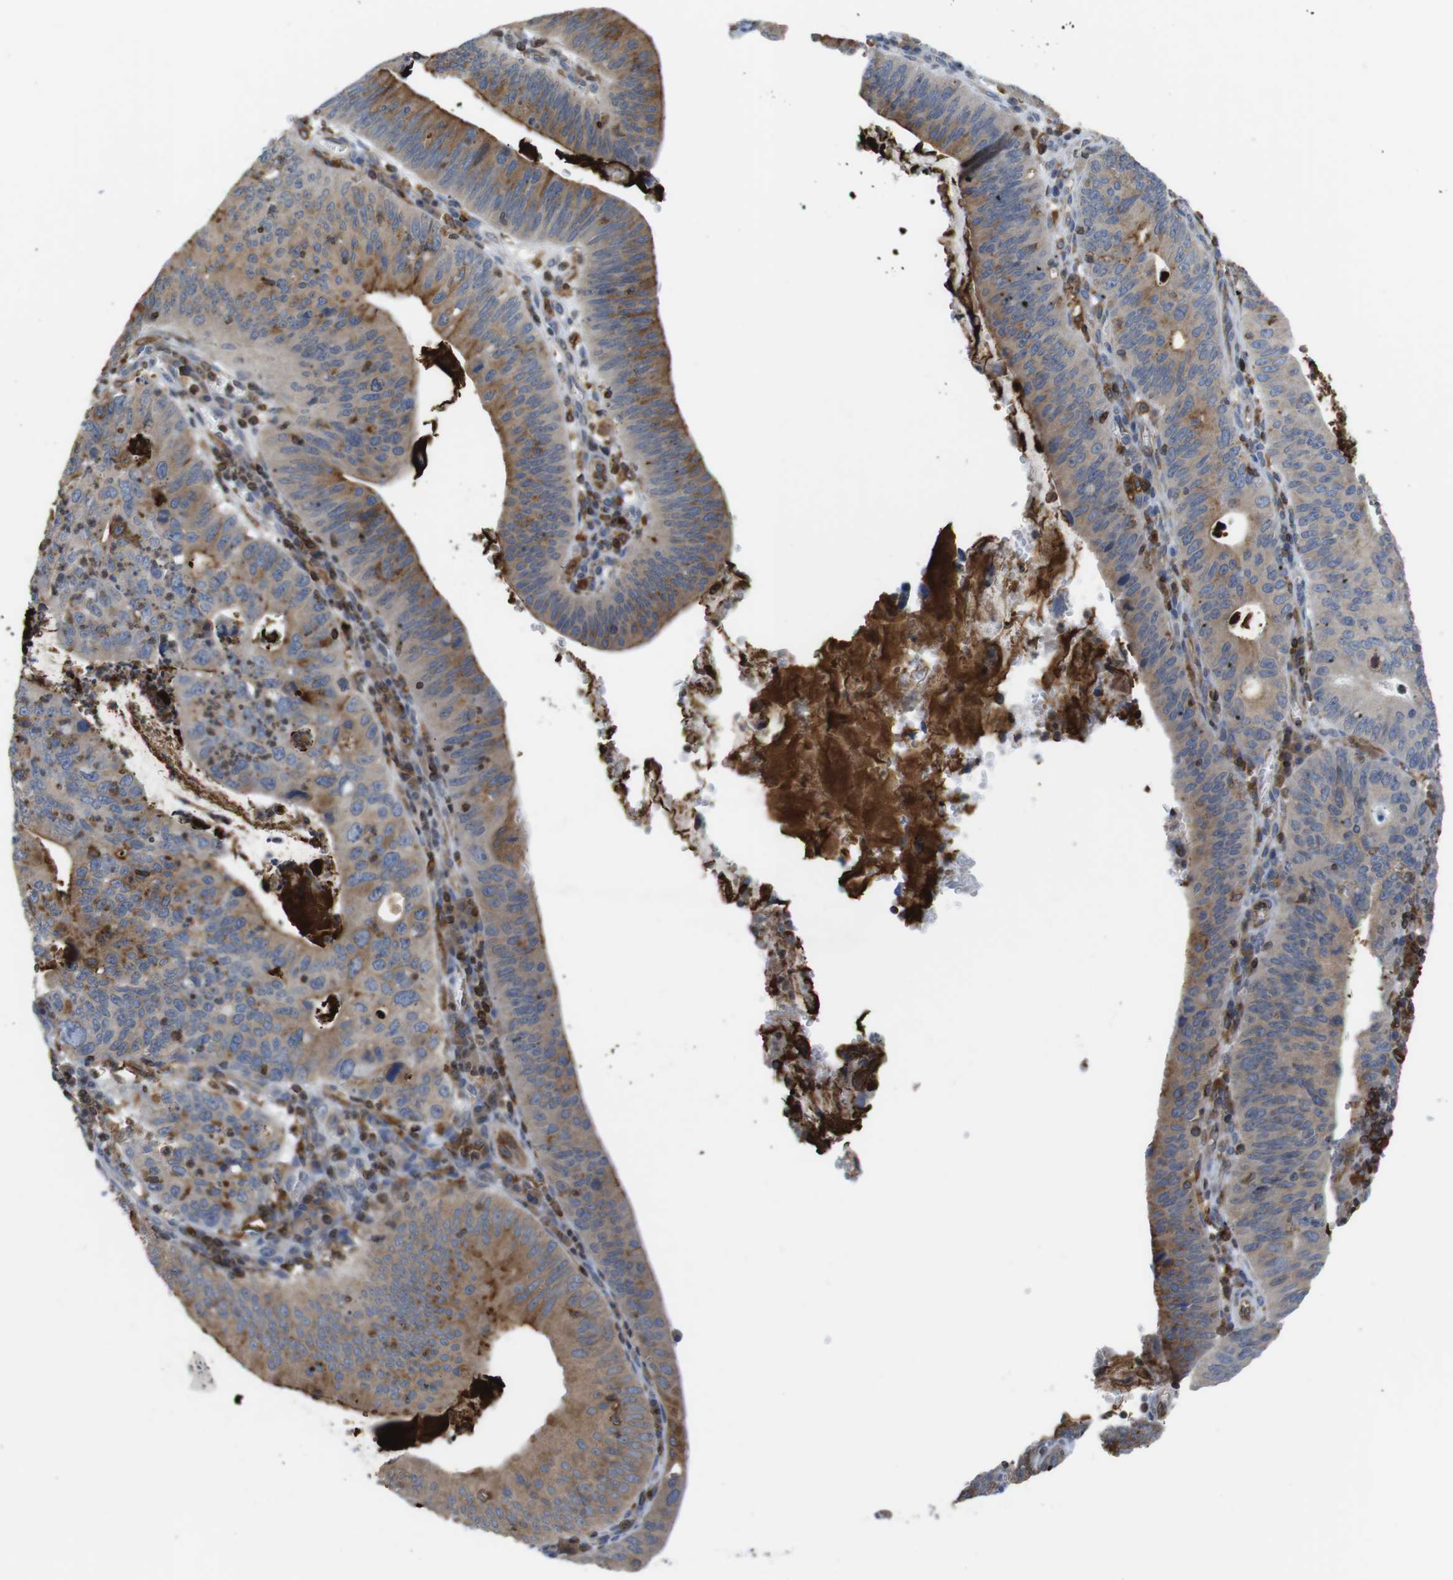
{"staining": {"intensity": "moderate", "quantity": ">75%", "location": "cytoplasmic/membranous"}, "tissue": "stomach cancer", "cell_type": "Tumor cells", "image_type": "cancer", "snomed": [{"axis": "morphology", "description": "Adenocarcinoma, NOS"}, {"axis": "topography", "description": "Stomach"}], "caption": "An image of stomach cancer stained for a protein displays moderate cytoplasmic/membranous brown staining in tumor cells.", "gene": "ARL6IP5", "patient": {"sex": "male", "age": 59}}